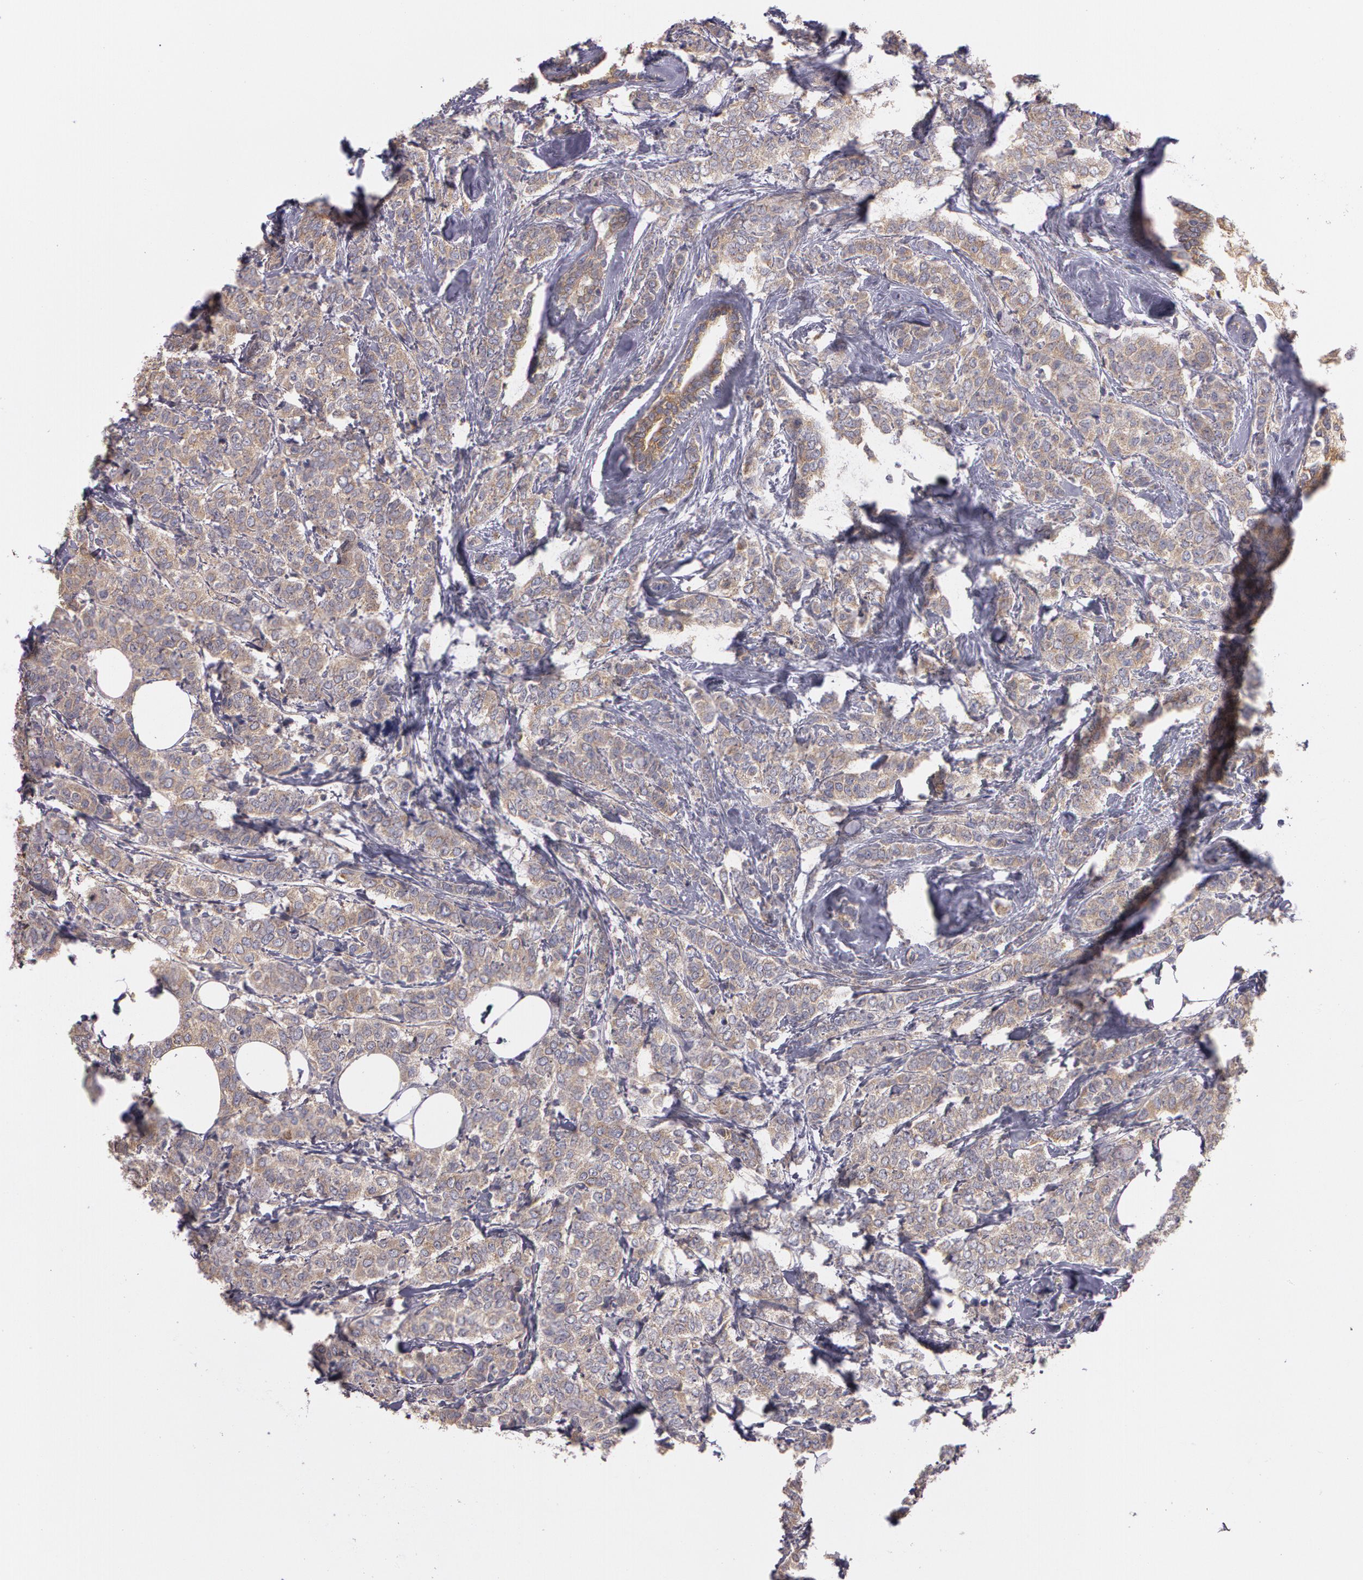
{"staining": {"intensity": "weak", "quantity": ">75%", "location": "cytoplasmic/membranous"}, "tissue": "breast cancer", "cell_type": "Tumor cells", "image_type": "cancer", "snomed": [{"axis": "morphology", "description": "Lobular carcinoma"}, {"axis": "topography", "description": "Breast"}], "caption": "The immunohistochemical stain highlights weak cytoplasmic/membranous staining in tumor cells of breast cancer (lobular carcinoma) tissue.", "gene": "NEK9", "patient": {"sex": "female", "age": 60}}